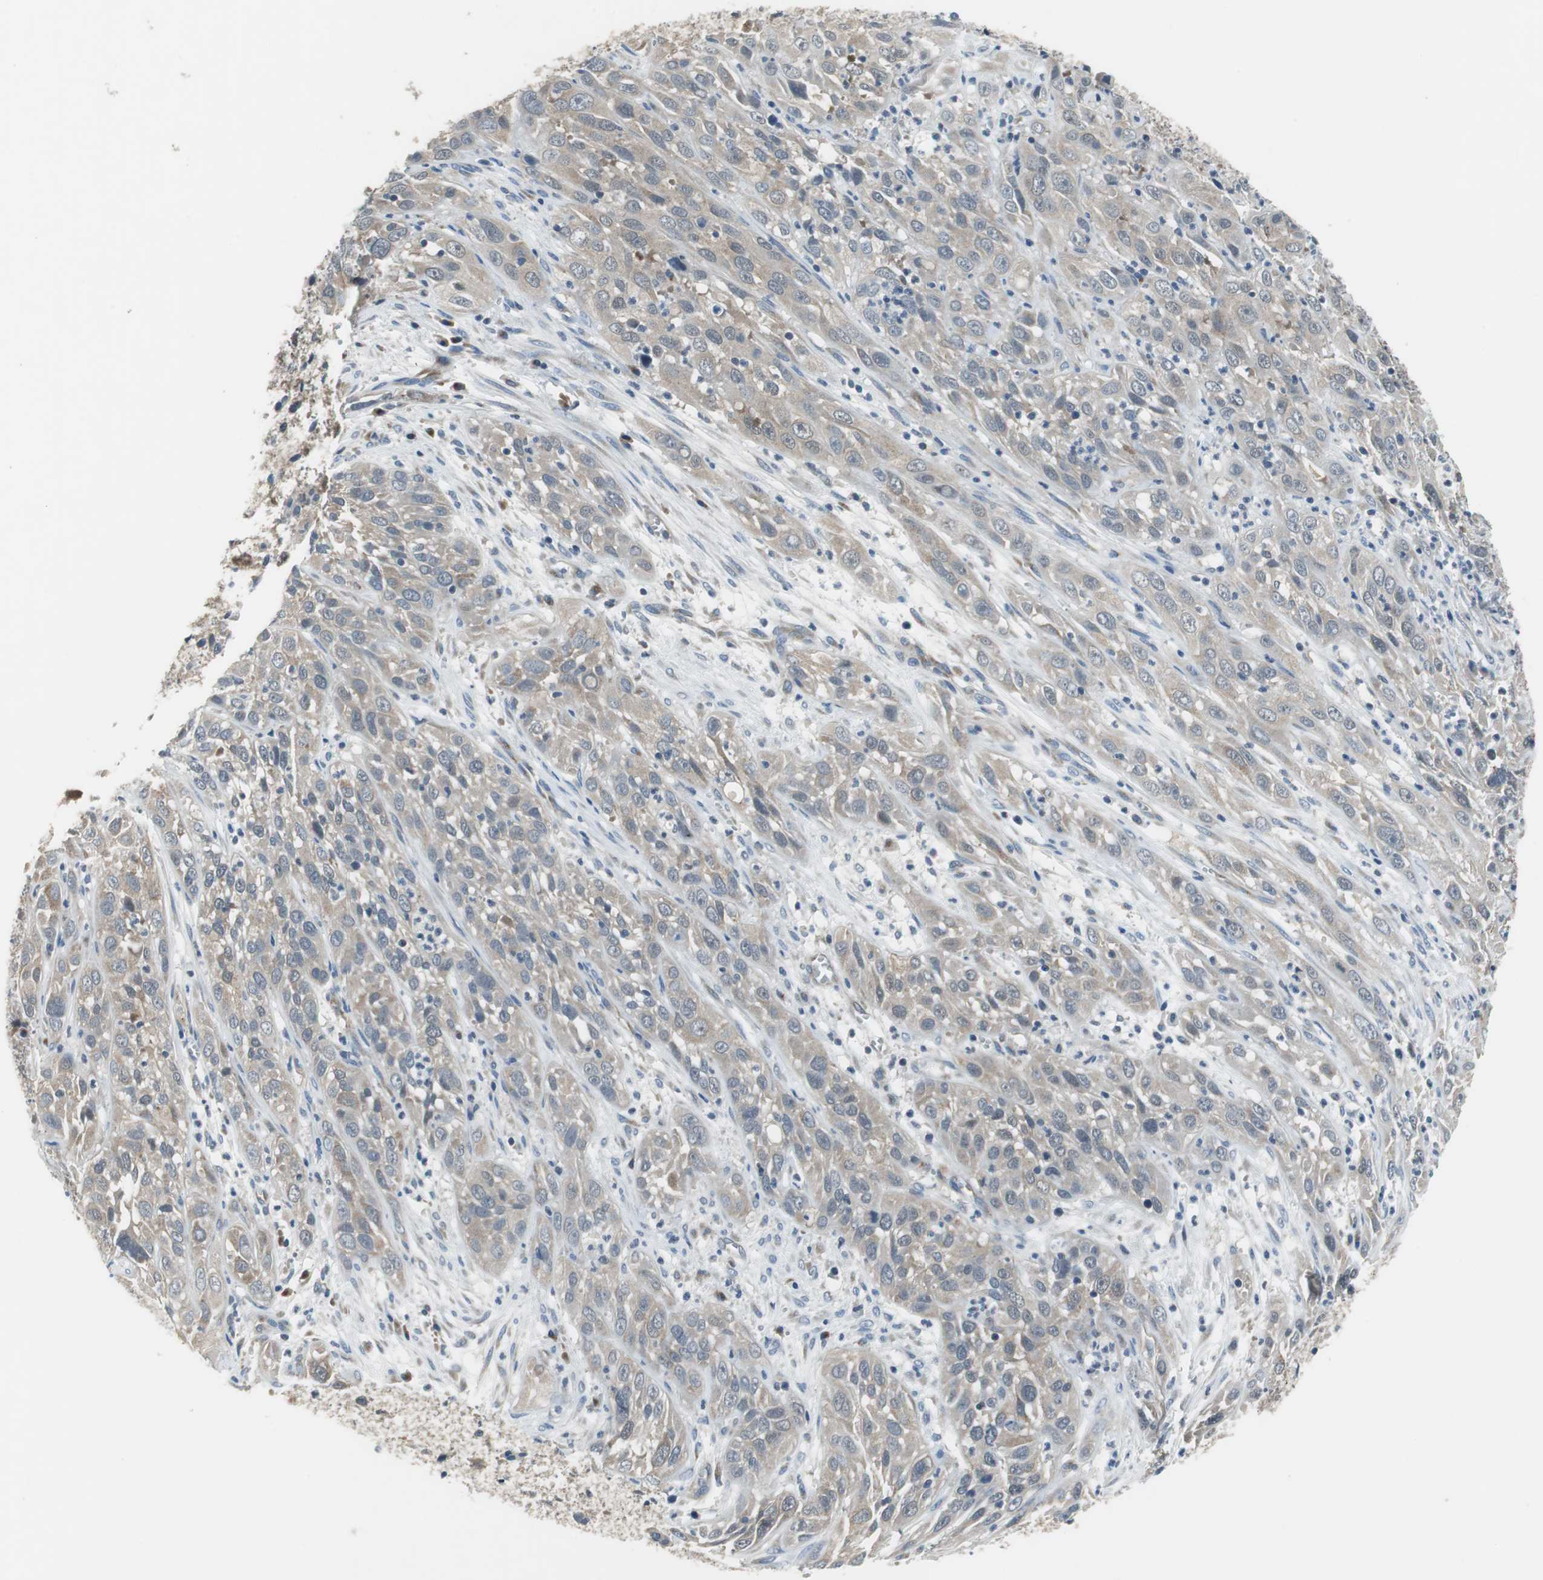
{"staining": {"intensity": "moderate", "quantity": ">75%", "location": "cytoplasmic/membranous"}, "tissue": "cervical cancer", "cell_type": "Tumor cells", "image_type": "cancer", "snomed": [{"axis": "morphology", "description": "Squamous cell carcinoma, NOS"}, {"axis": "topography", "description": "Cervix"}], "caption": "Approximately >75% of tumor cells in cervical squamous cell carcinoma display moderate cytoplasmic/membranous protein staining as visualized by brown immunohistochemical staining.", "gene": "PLAA", "patient": {"sex": "female", "age": 32}}